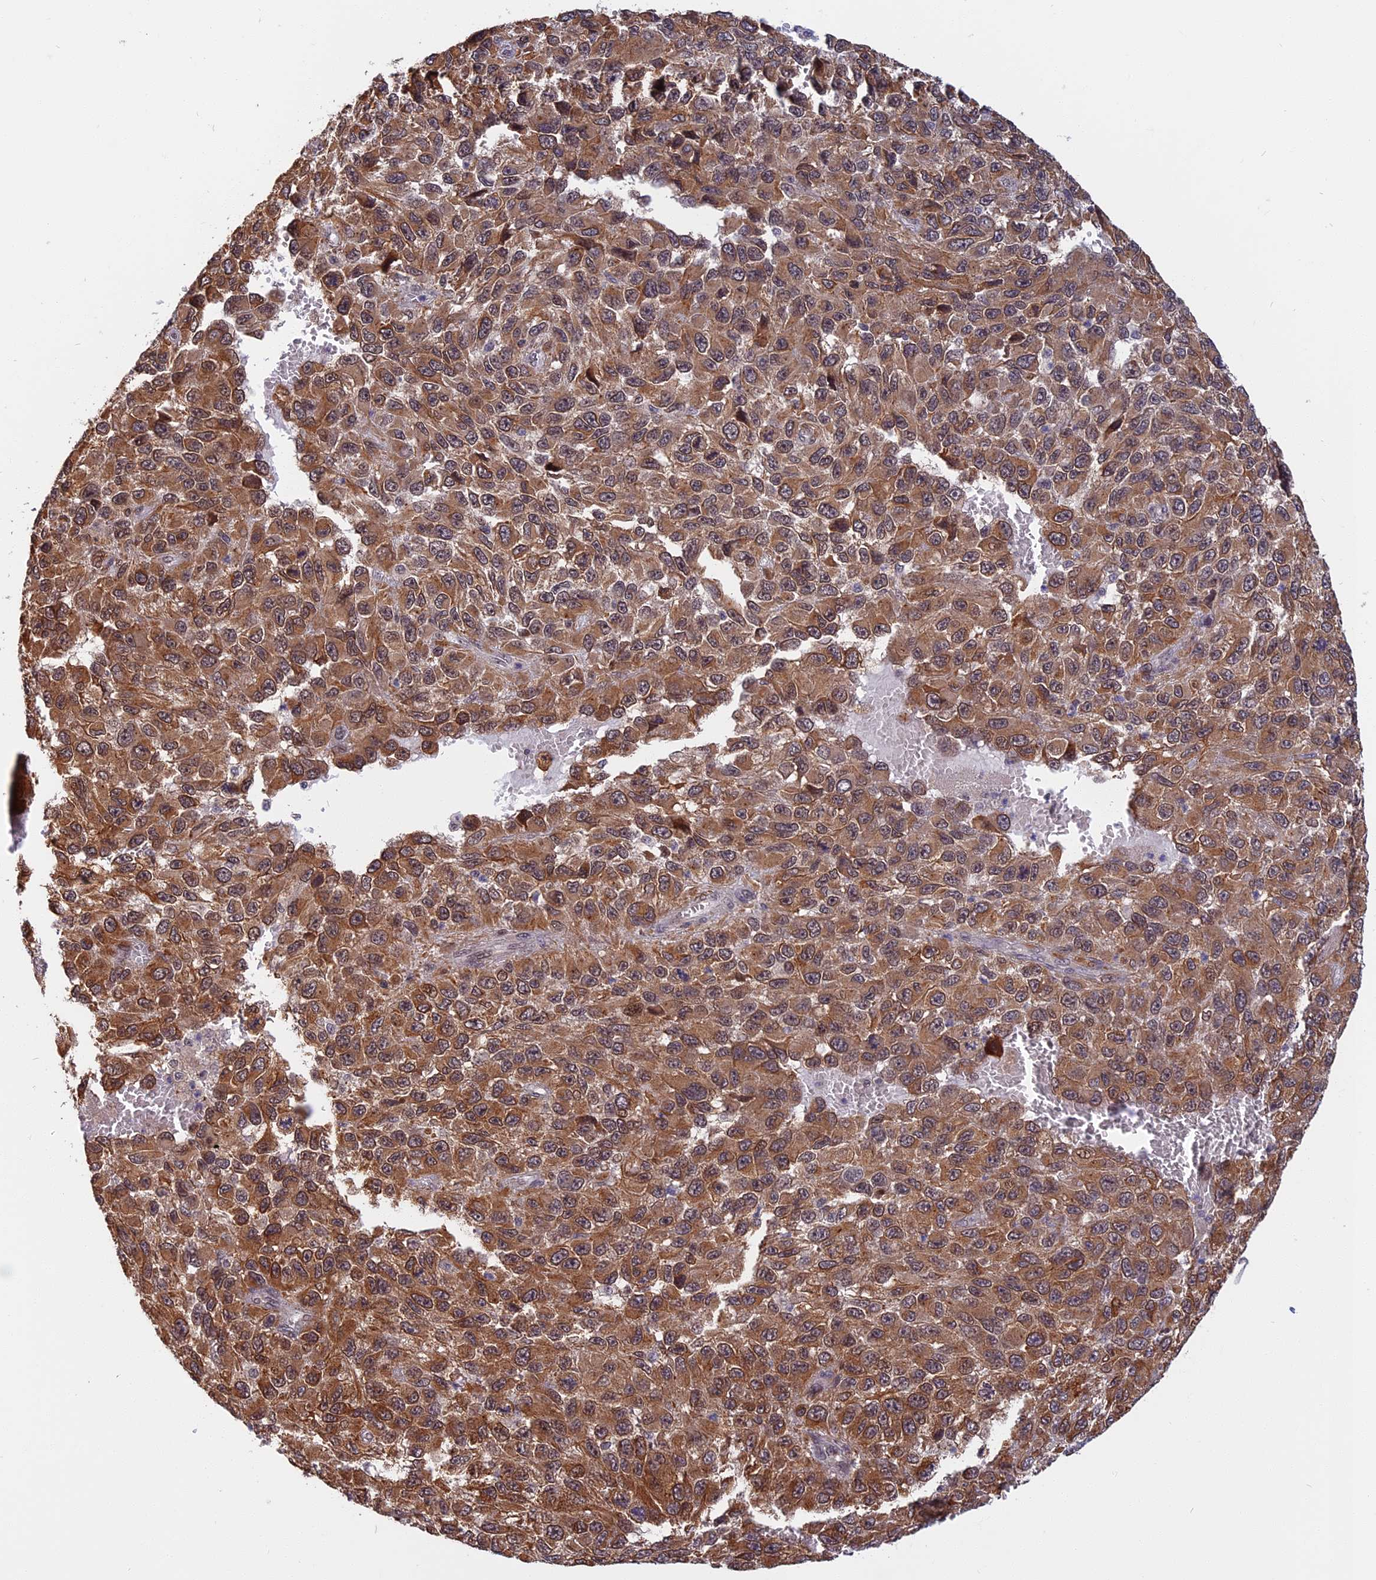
{"staining": {"intensity": "moderate", "quantity": ">75%", "location": "cytoplasmic/membranous"}, "tissue": "melanoma", "cell_type": "Tumor cells", "image_type": "cancer", "snomed": [{"axis": "morphology", "description": "Normal tissue, NOS"}, {"axis": "morphology", "description": "Malignant melanoma, NOS"}, {"axis": "topography", "description": "Skin"}], "caption": "Immunohistochemistry micrograph of neoplastic tissue: melanoma stained using immunohistochemistry (IHC) displays medium levels of moderate protein expression localized specifically in the cytoplasmic/membranous of tumor cells, appearing as a cytoplasmic/membranous brown color.", "gene": "CCDC113", "patient": {"sex": "female", "age": 96}}